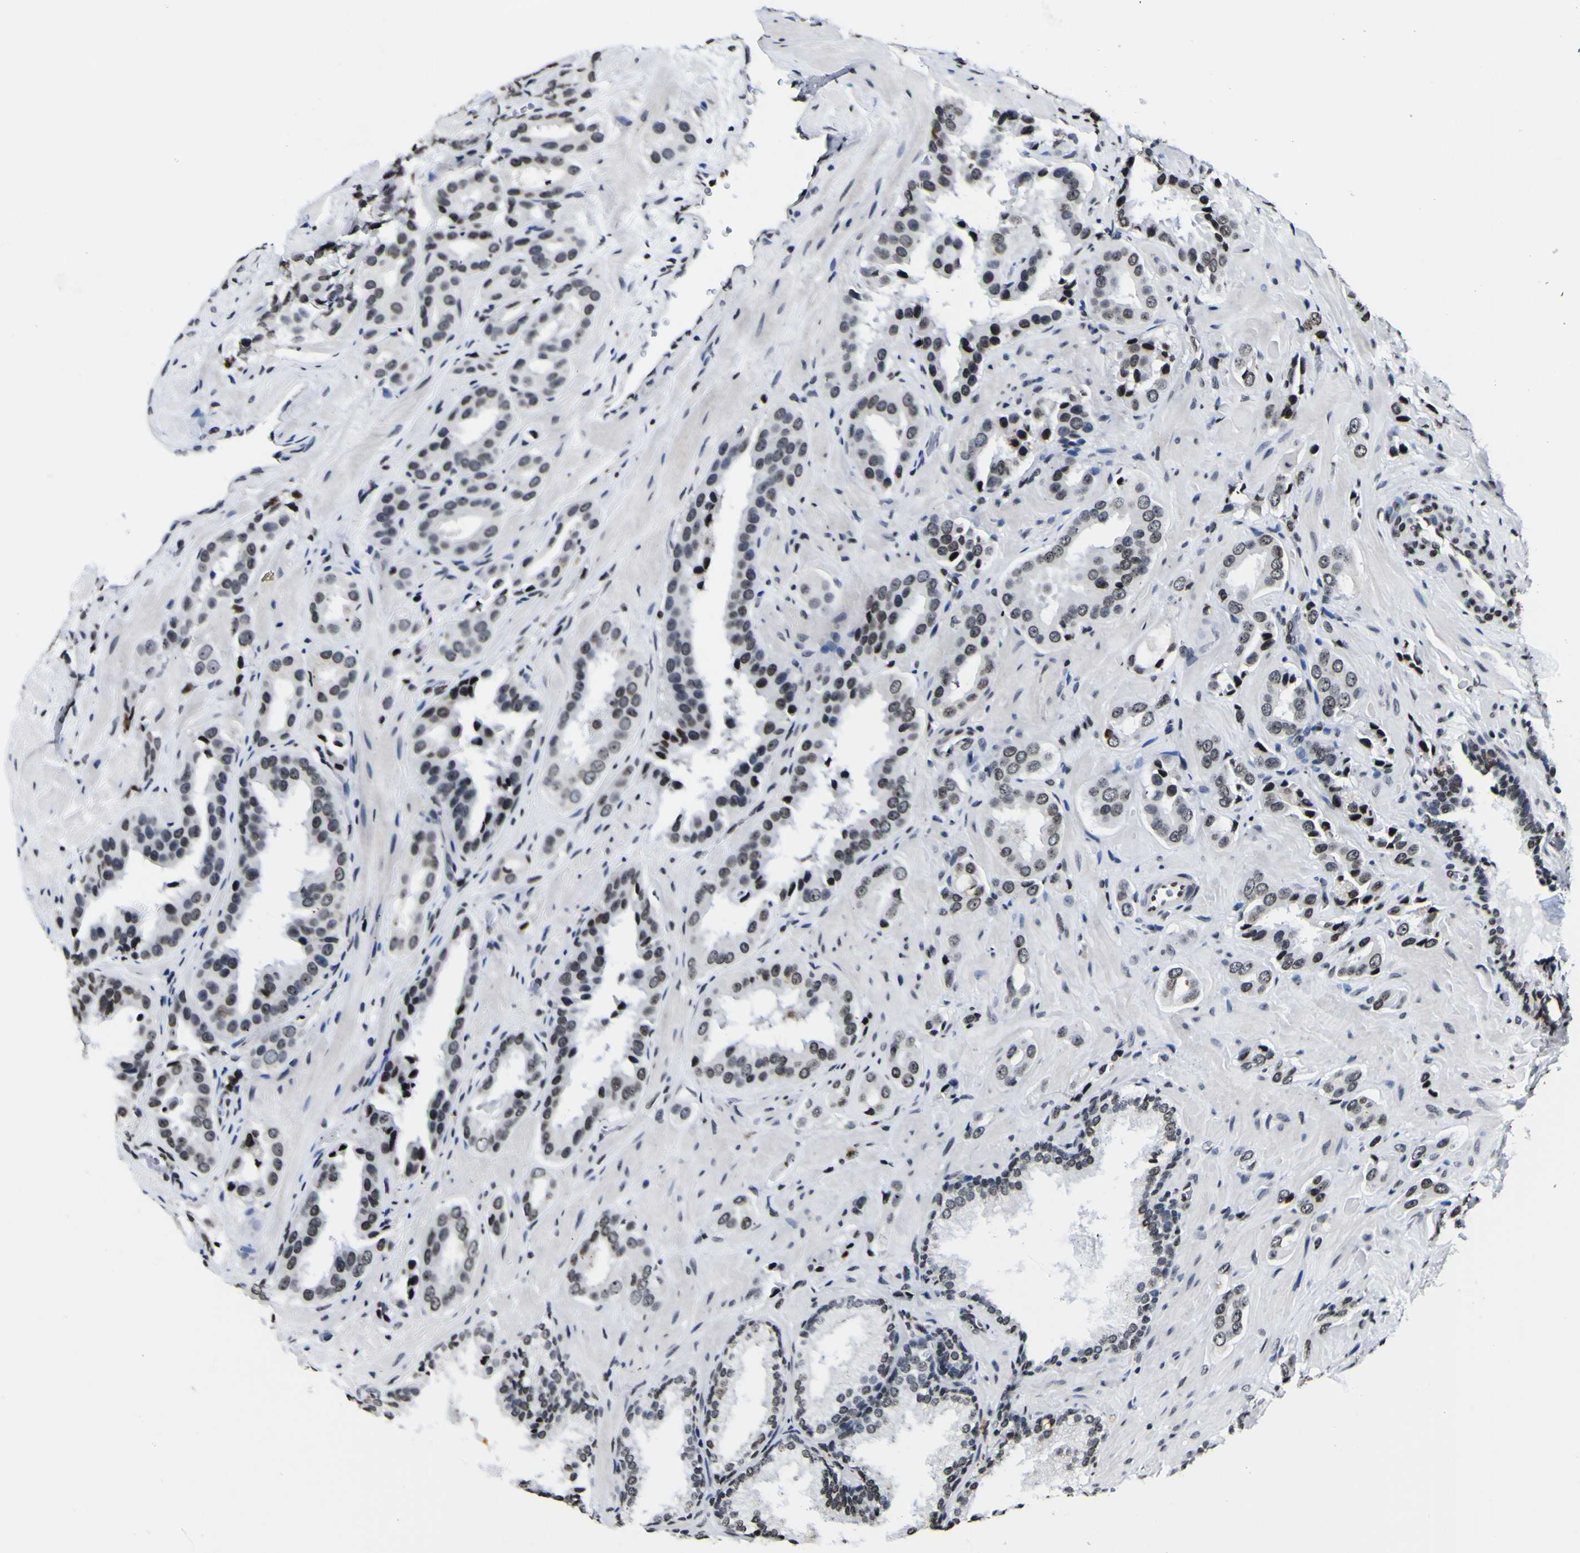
{"staining": {"intensity": "strong", "quantity": "<25%", "location": "nuclear"}, "tissue": "prostate cancer", "cell_type": "Tumor cells", "image_type": "cancer", "snomed": [{"axis": "morphology", "description": "Adenocarcinoma, High grade"}, {"axis": "topography", "description": "Prostate"}], "caption": "This histopathology image demonstrates immunohistochemistry (IHC) staining of prostate cancer, with medium strong nuclear staining in about <25% of tumor cells.", "gene": "PIAS1", "patient": {"sex": "male", "age": 64}}